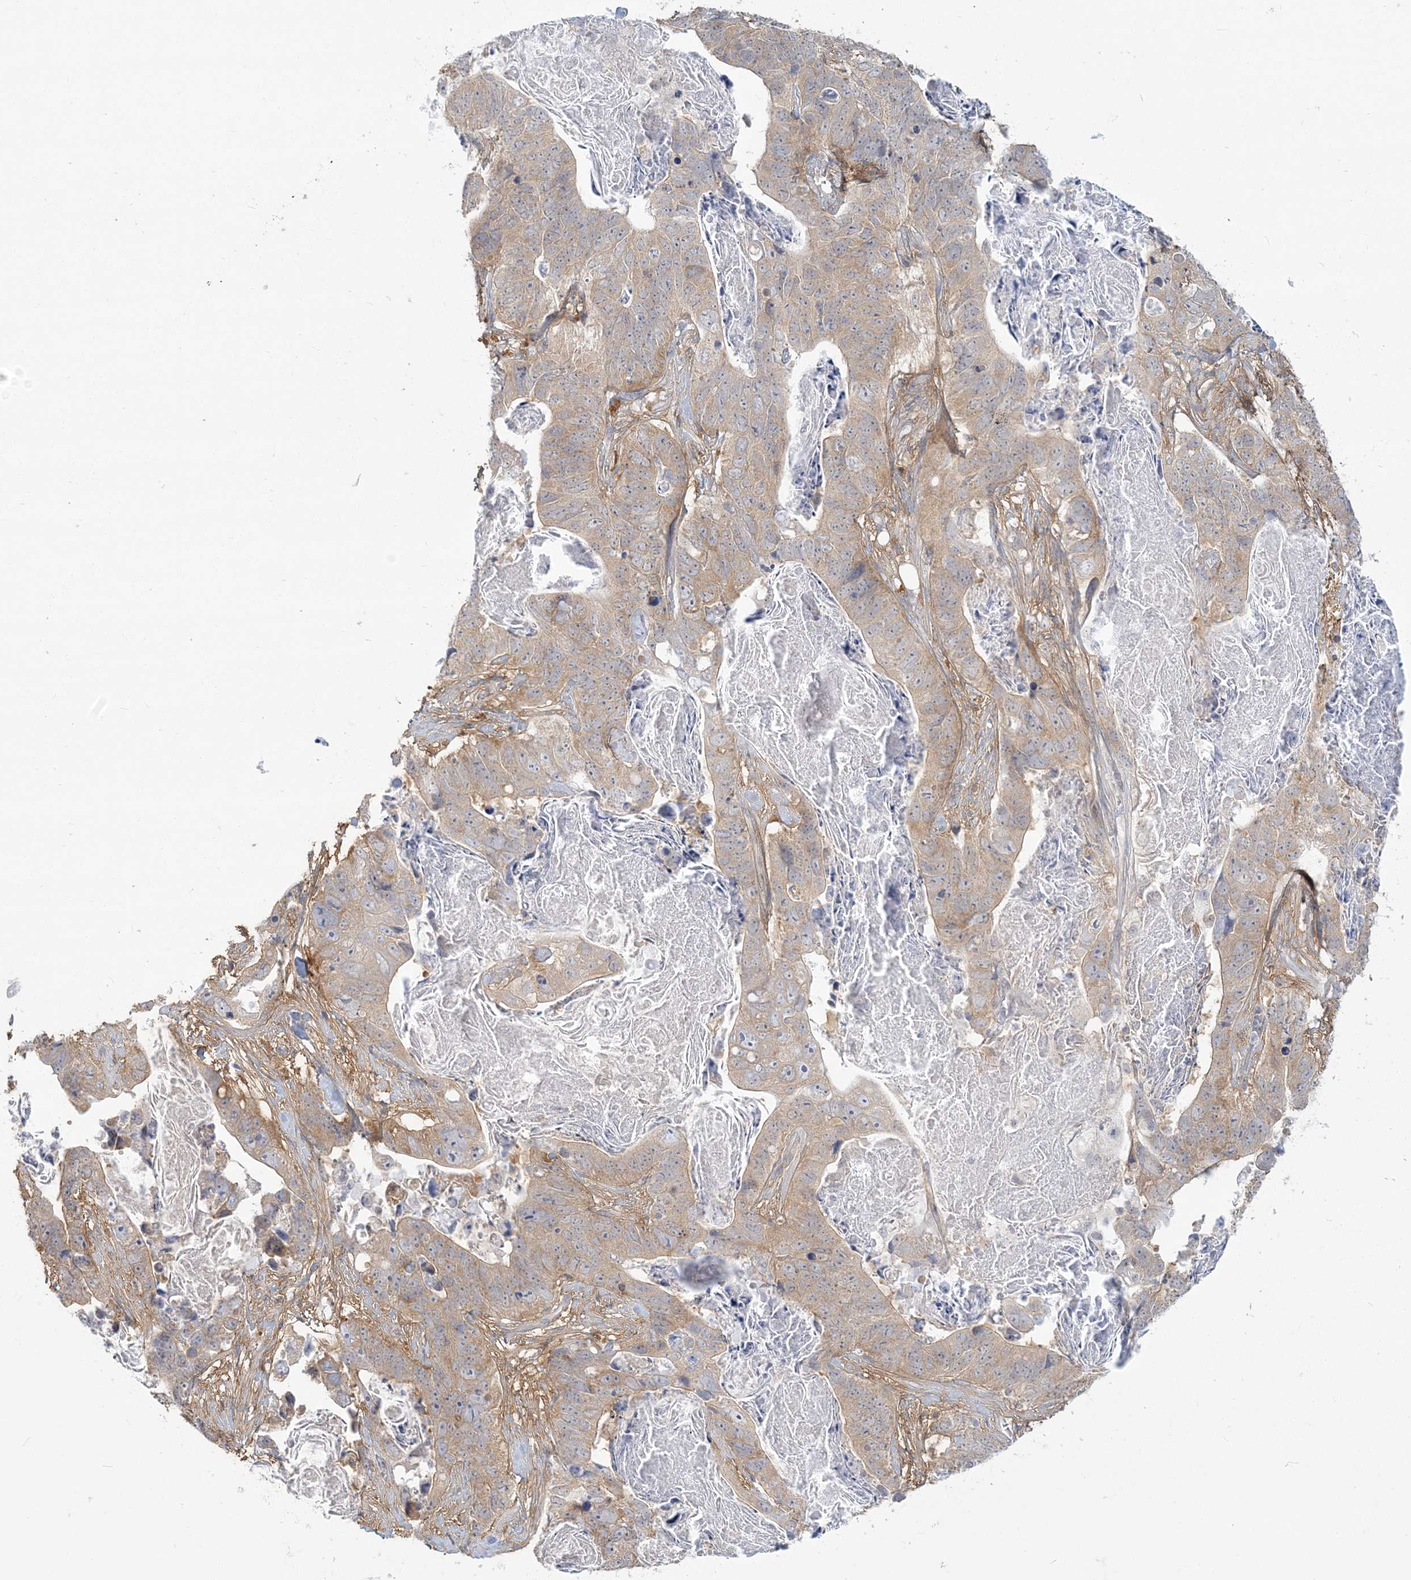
{"staining": {"intensity": "moderate", "quantity": ">75%", "location": "cytoplasmic/membranous"}, "tissue": "stomach cancer", "cell_type": "Tumor cells", "image_type": "cancer", "snomed": [{"axis": "morphology", "description": "Adenocarcinoma, NOS"}, {"axis": "topography", "description": "Stomach"}], "caption": "Immunohistochemical staining of stomach adenocarcinoma displays moderate cytoplasmic/membranous protein expression in approximately >75% of tumor cells.", "gene": "ANKS1A", "patient": {"sex": "female", "age": 89}}